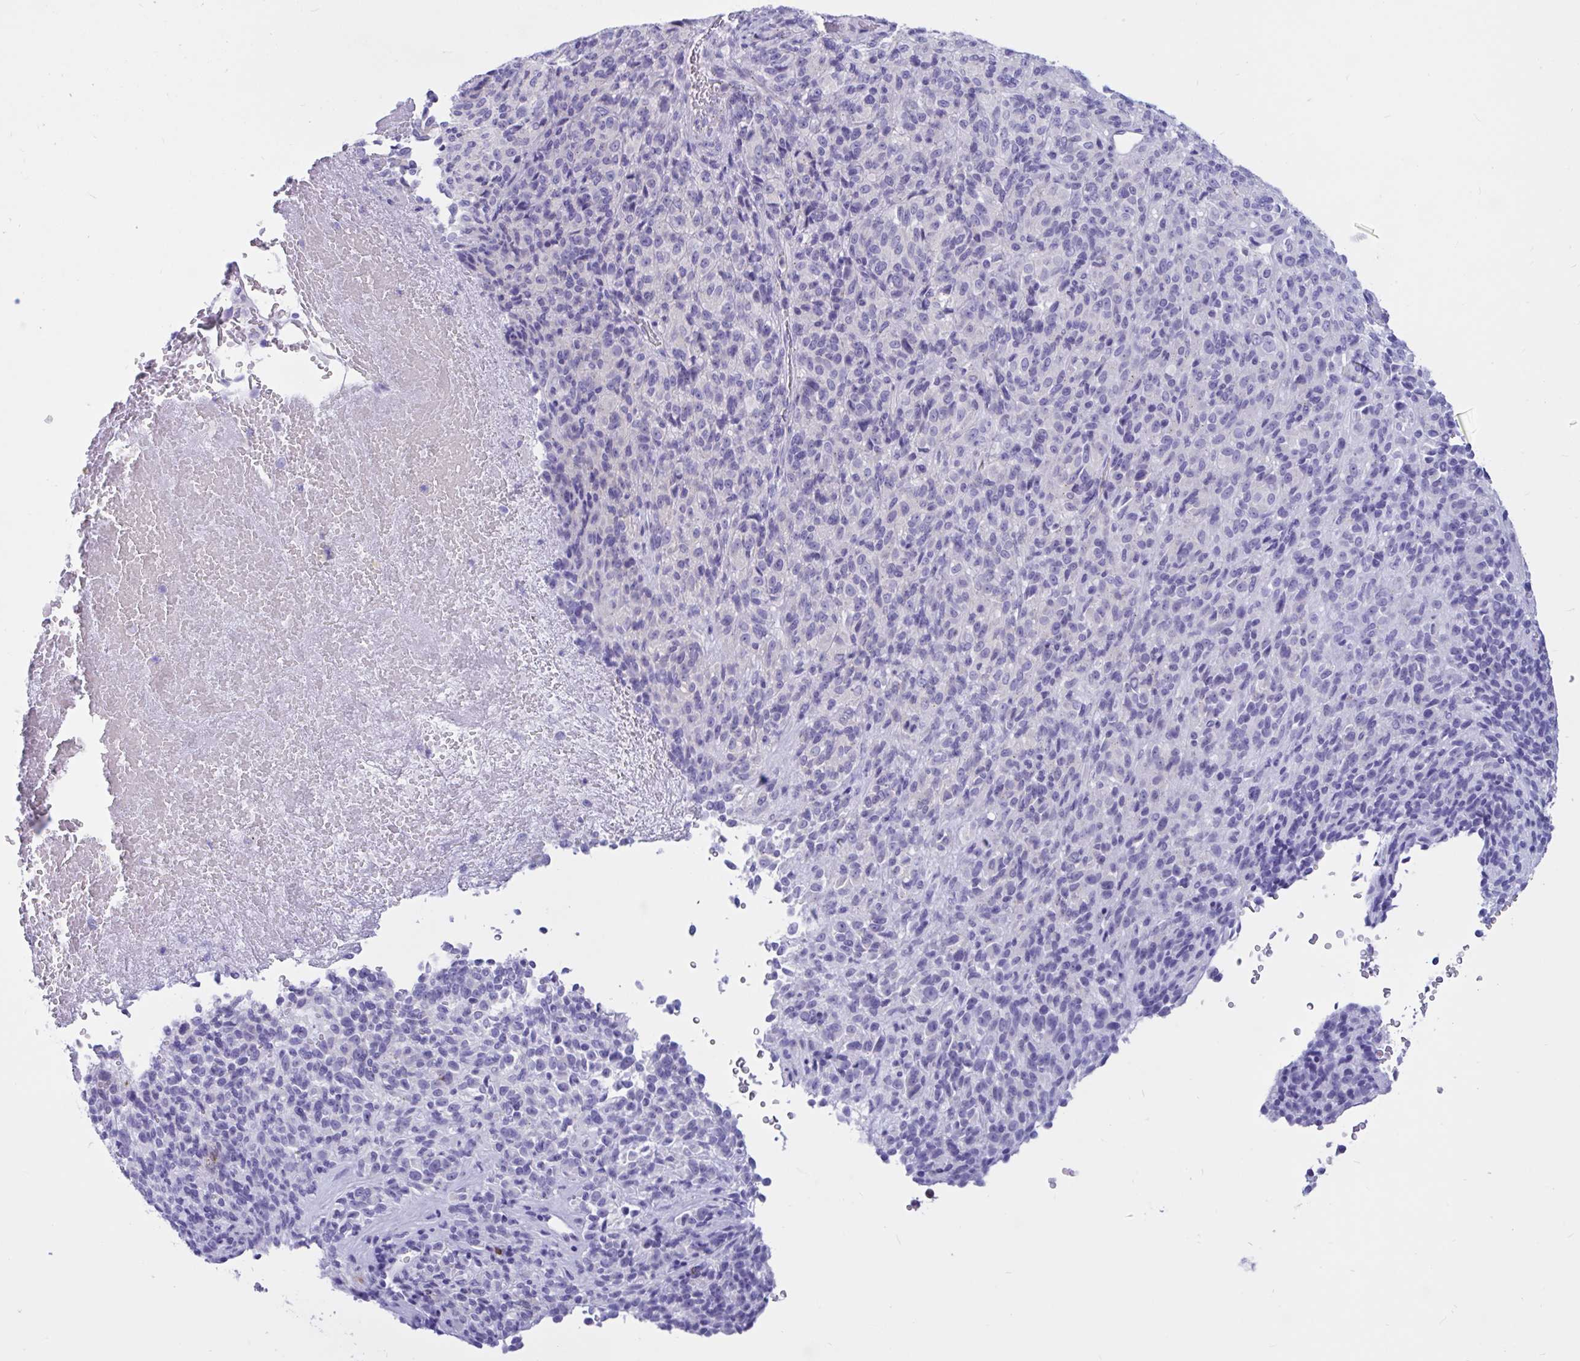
{"staining": {"intensity": "negative", "quantity": "none", "location": "none"}, "tissue": "melanoma", "cell_type": "Tumor cells", "image_type": "cancer", "snomed": [{"axis": "morphology", "description": "Malignant melanoma, Metastatic site"}, {"axis": "topography", "description": "Brain"}], "caption": "This is an IHC micrograph of human malignant melanoma (metastatic site). There is no expression in tumor cells.", "gene": "RNASE3", "patient": {"sex": "female", "age": 56}}